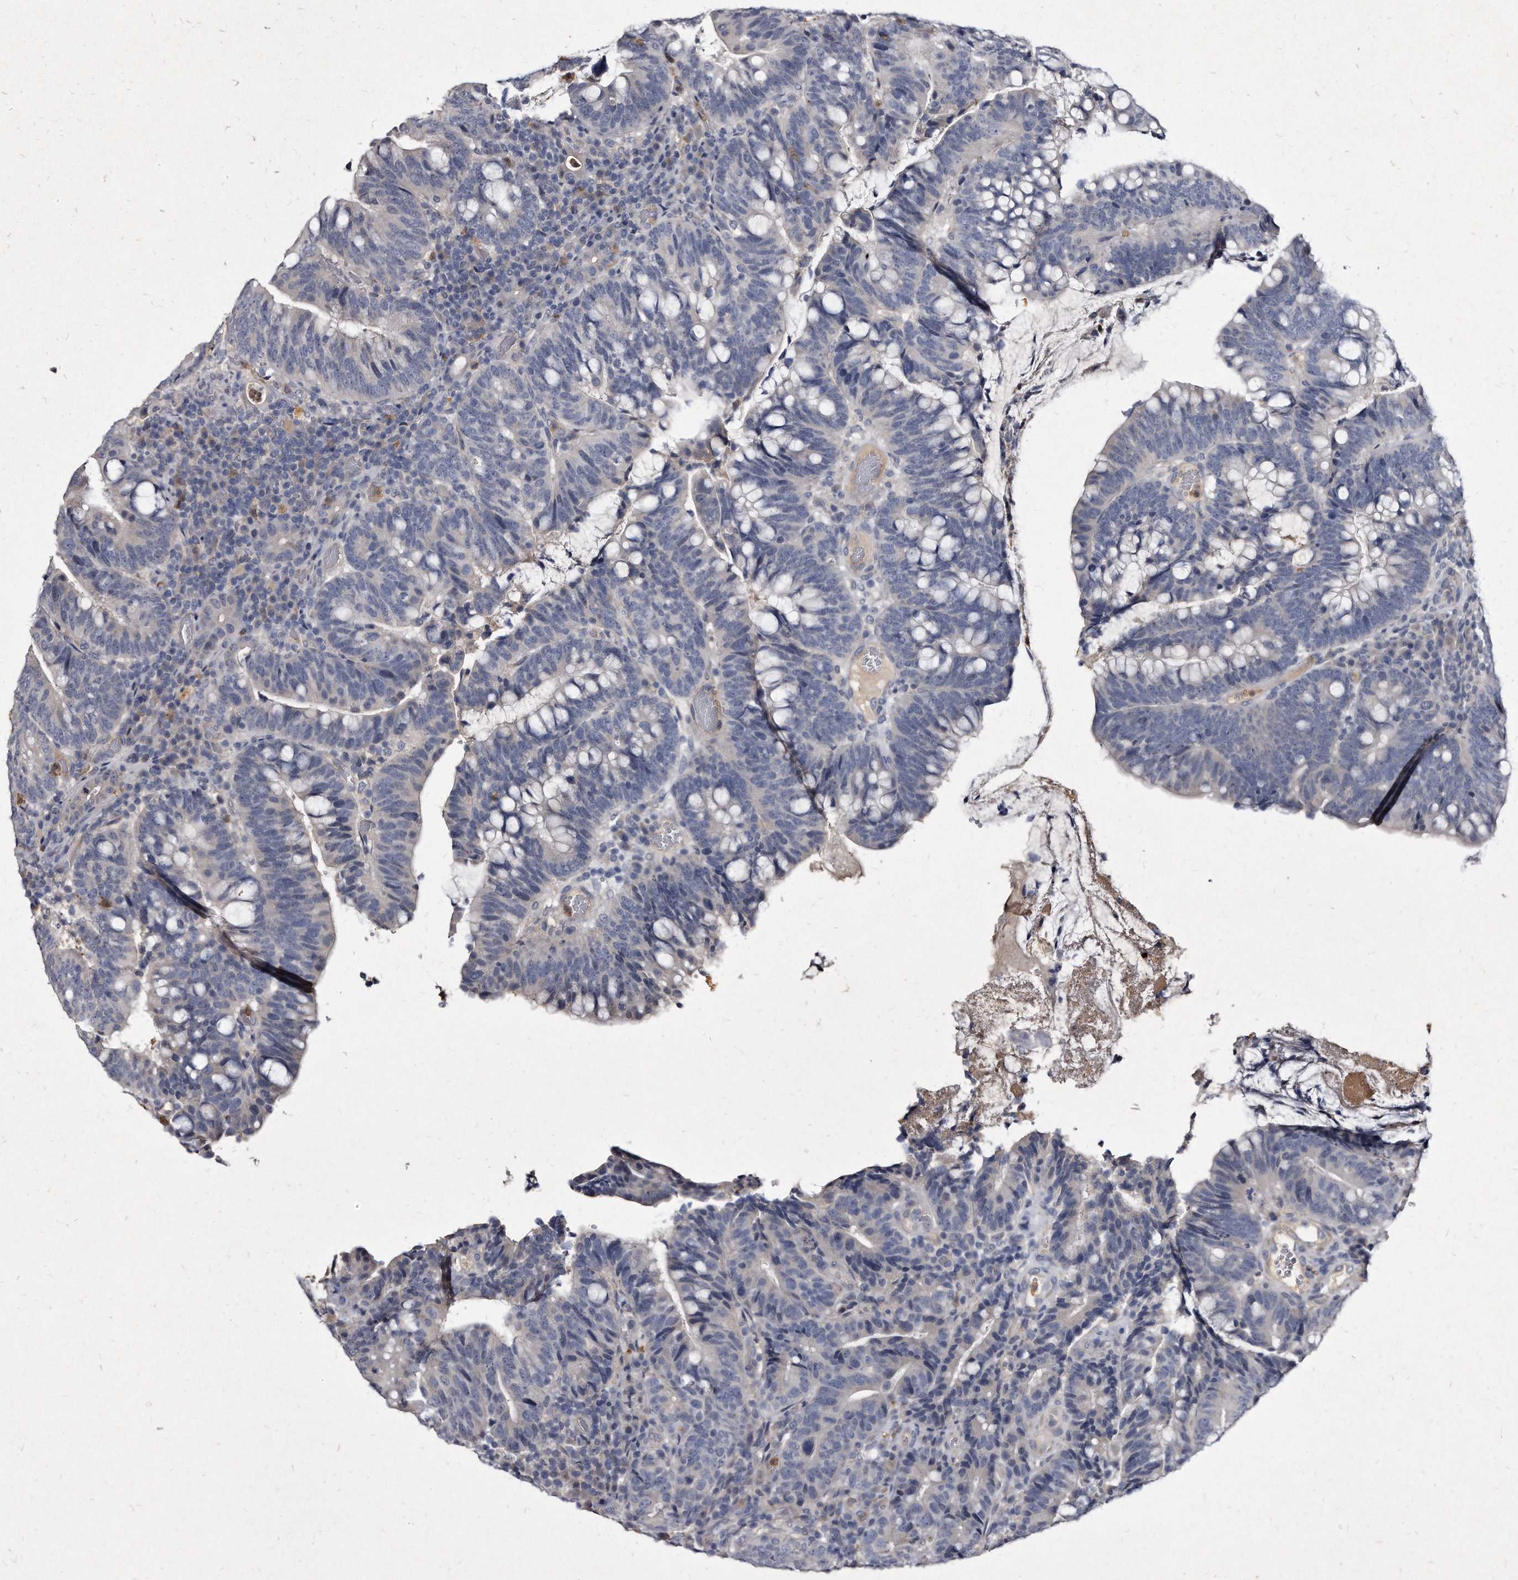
{"staining": {"intensity": "negative", "quantity": "none", "location": "none"}, "tissue": "colorectal cancer", "cell_type": "Tumor cells", "image_type": "cancer", "snomed": [{"axis": "morphology", "description": "Adenocarcinoma, NOS"}, {"axis": "topography", "description": "Colon"}], "caption": "DAB (3,3'-diaminobenzidine) immunohistochemical staining of human colorectal cancer exhibits no significant expression in tumor cells.", "gene": "KLHDC3", "patient": {"sex": "female", "age": 66}}